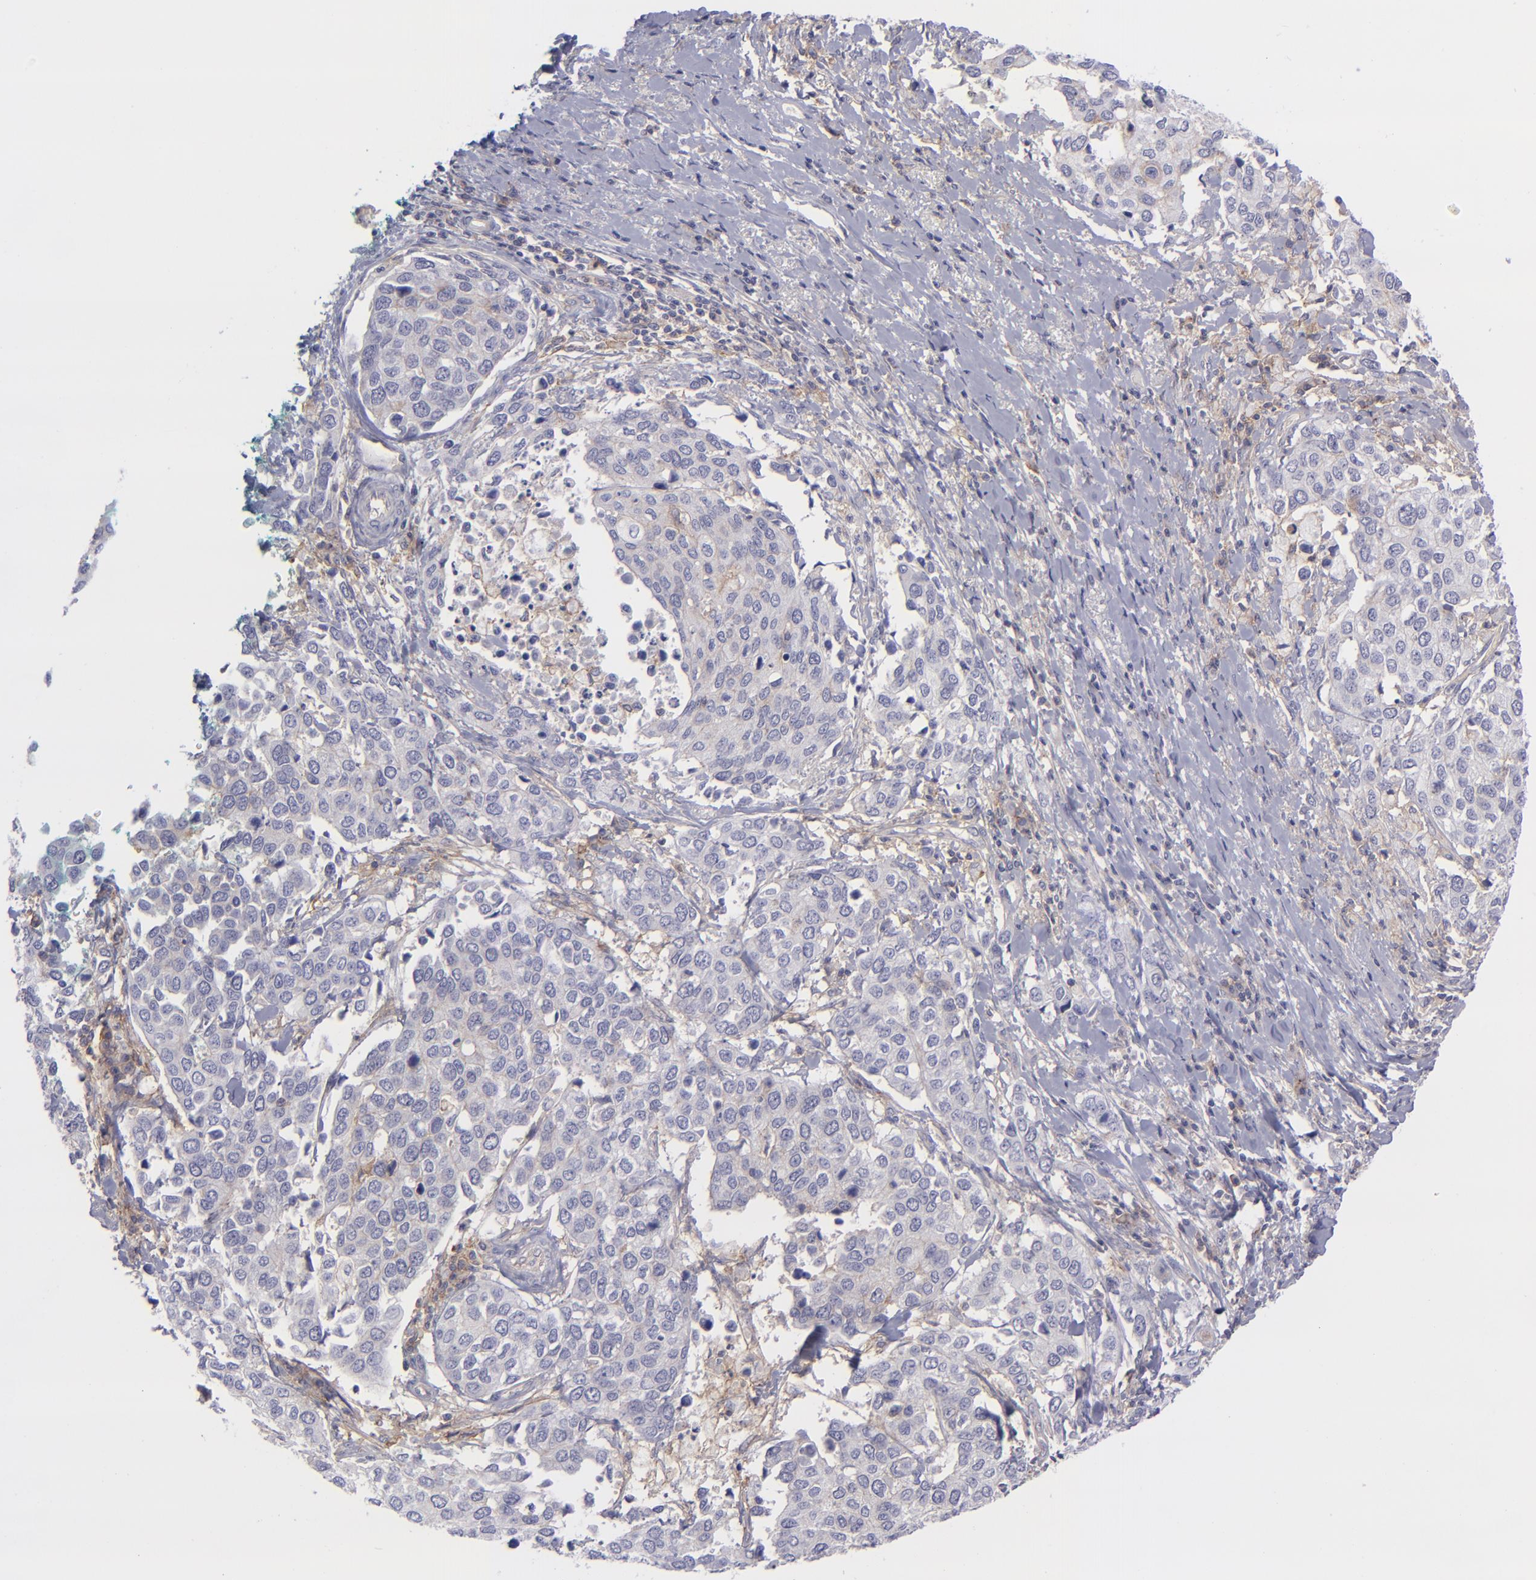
{"staining": {"intensity": "weak", "quantity": "<25%", "location": "cytoplasmic/membranous"}, "tissue": "cervical cancer", "cell_type": "Tumor cells", "image_type": "cancer", "snomed": [{"axis": "morphology", "description": "Squamous cell carcinoma, NOS"}, {"axis": "topography", "description": "Cervix"}], "caption": "DAB immunohistochemical staining of human cervical cancer (squamous cell carcinoma) displays no significant staining in tumor cells. (Immunohistochemistry (ihc), brightfield microscopy, high magnification).", "gene": "BSG", "patient": {"sex": "female", "age": 54}}